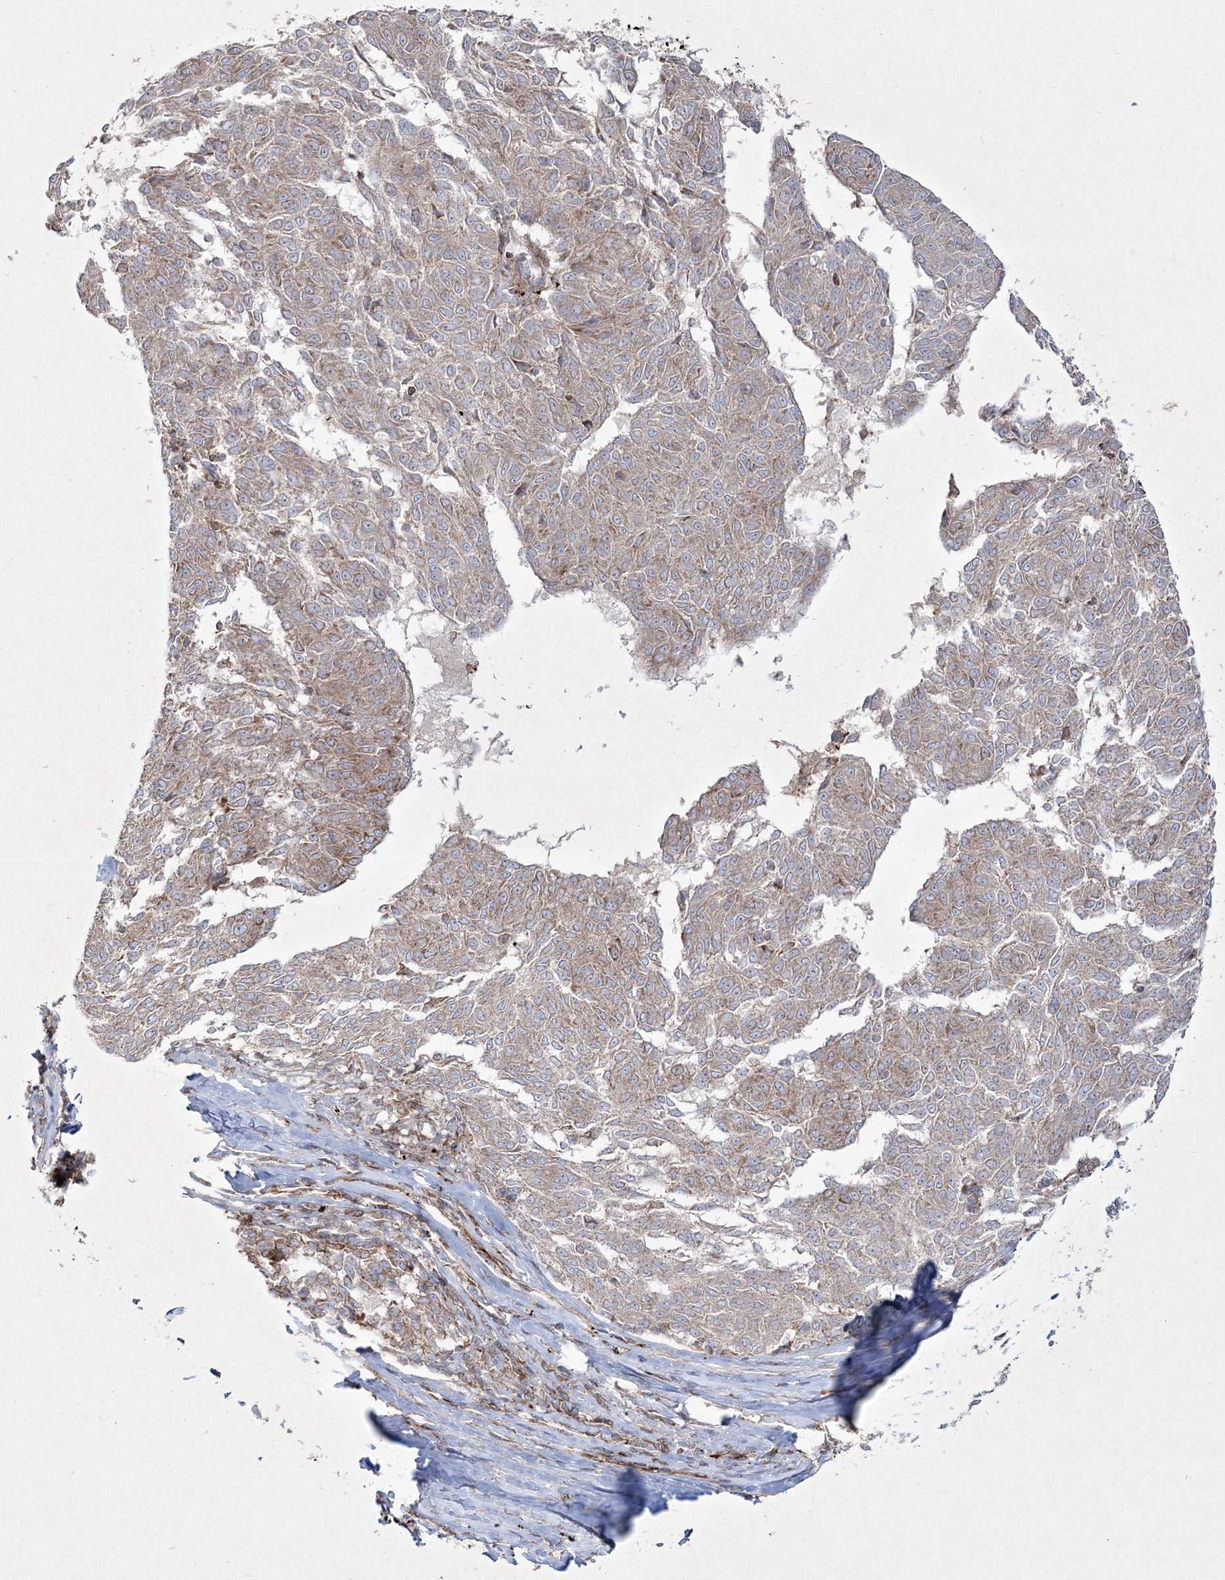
{"staining": {"intensity": "weak", "quantity": ">75%", "location": "cytoplasmic/membranous"}, "tissue": "melanoma", "cell_type": "Tumor cells", "image_type": "cancer", "snomed": [{"axis": "morphology", "description": "Malignant melanoma, NOS"}, {"axis": "topography", "description": "Skin"}], "caption": "DAB immunohistochemical staining of human malignant melanoma shows weak cytoplasmic/membranous protein staining in about >75% of tumor cells.", "gene": "RICTOR", "patient": {"sex": "female", "age": 72}}